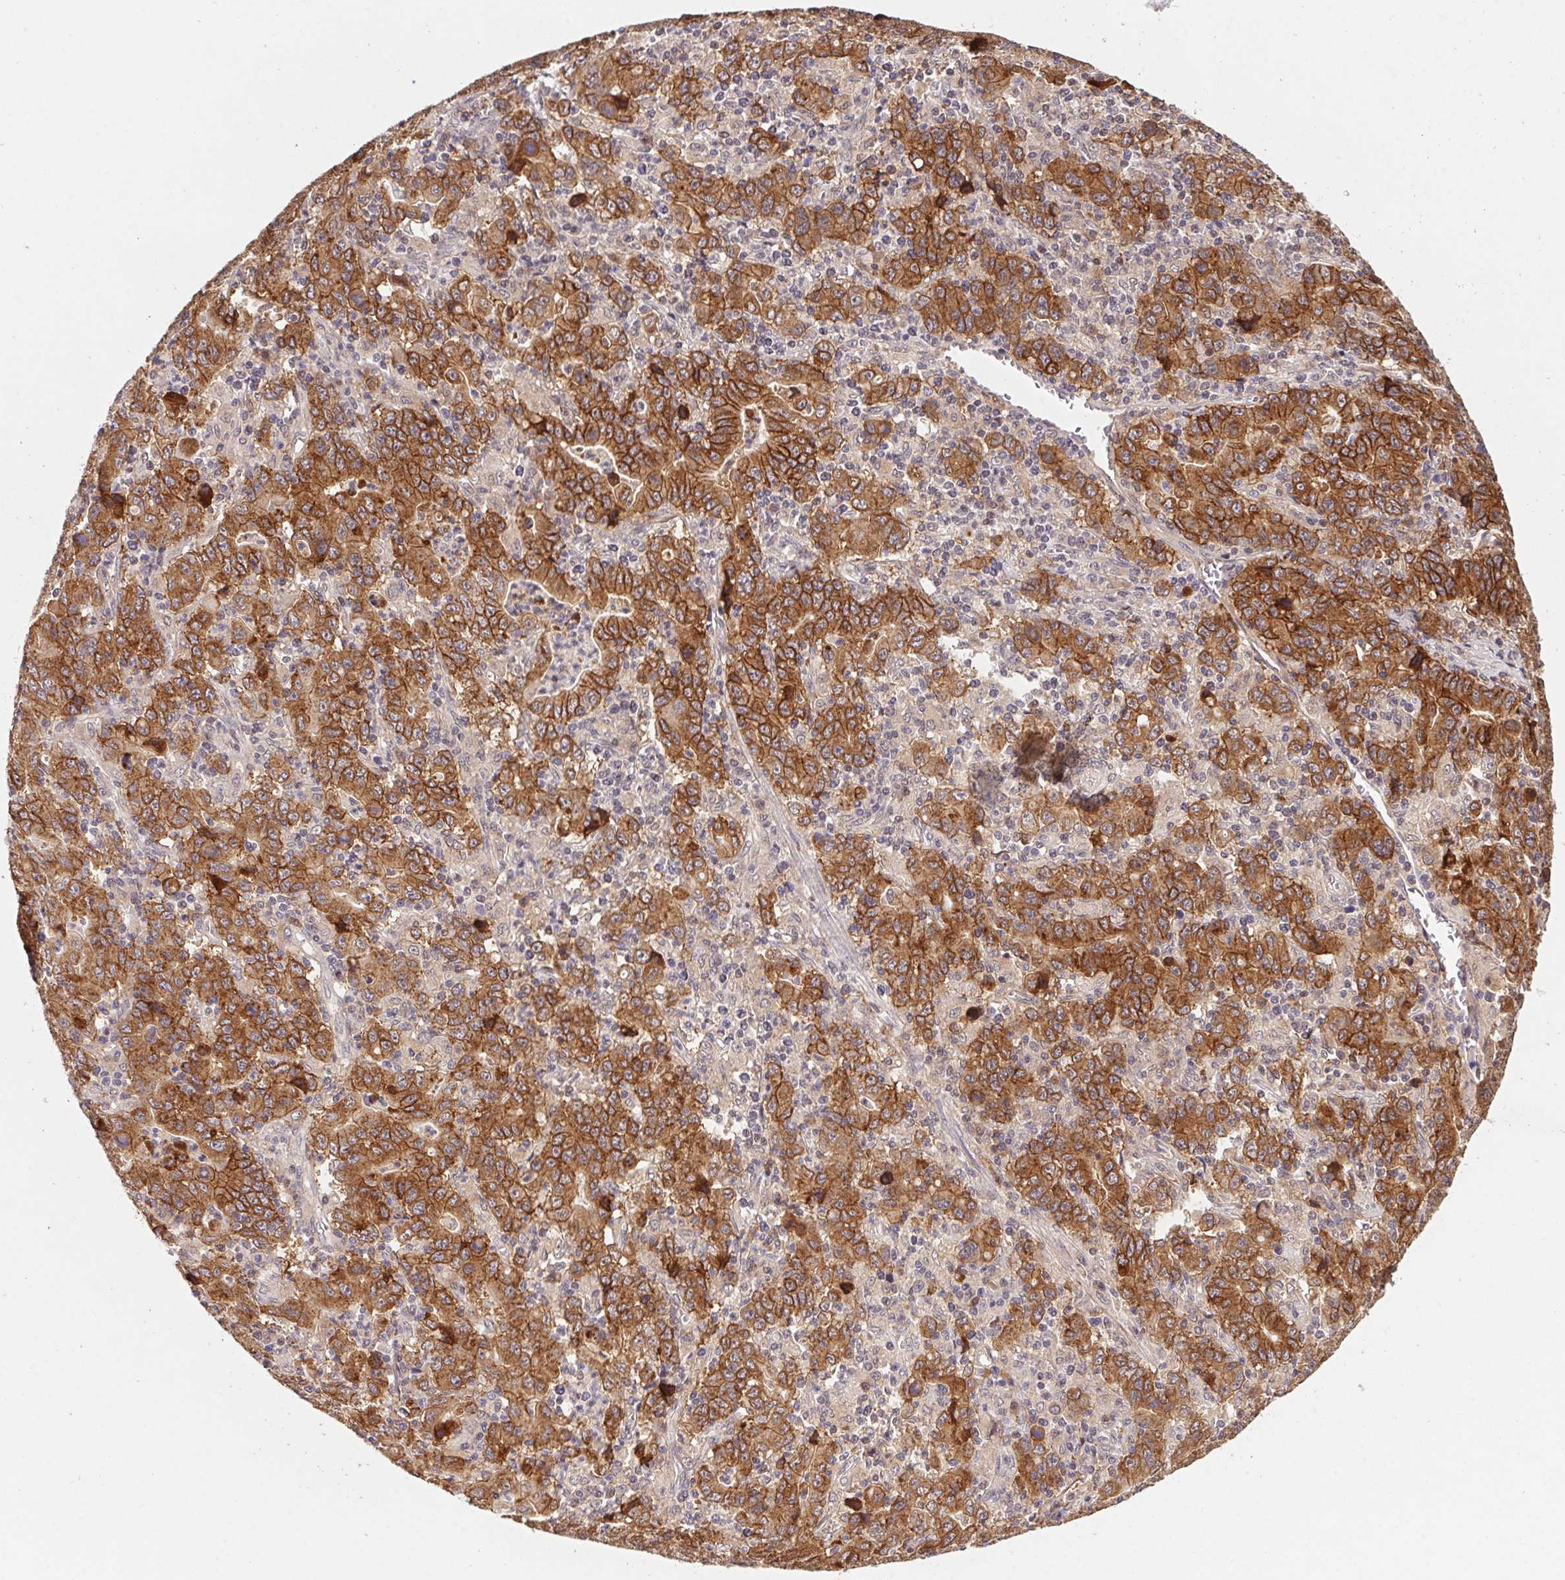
{"staining": {"intensity": "strong", "quantity": ">75%", "location": "cytoplasmic/membranous"}, "tissue": "stomach cancer", "cell_type": "Tumor cells", "image_type": "cancer", "snomed": [{"axis": "morphology", "description": "Adenocarcinoma, NOS"}, {"axis": "topography", "description": "Stomach, upper"}], "caption": "Immunohistochemistry (DAB) staining of human stomach adenocarcinoma shows strong cytoplasmic/membranous protein positivity in about >75% of tumor cells. Immunohistochemistry (ihc) stains the protein of interest in brown and the nuclei are stained blue.", "gene": "SLC52A2", "patient": {"sex": "male", "age": 69}}